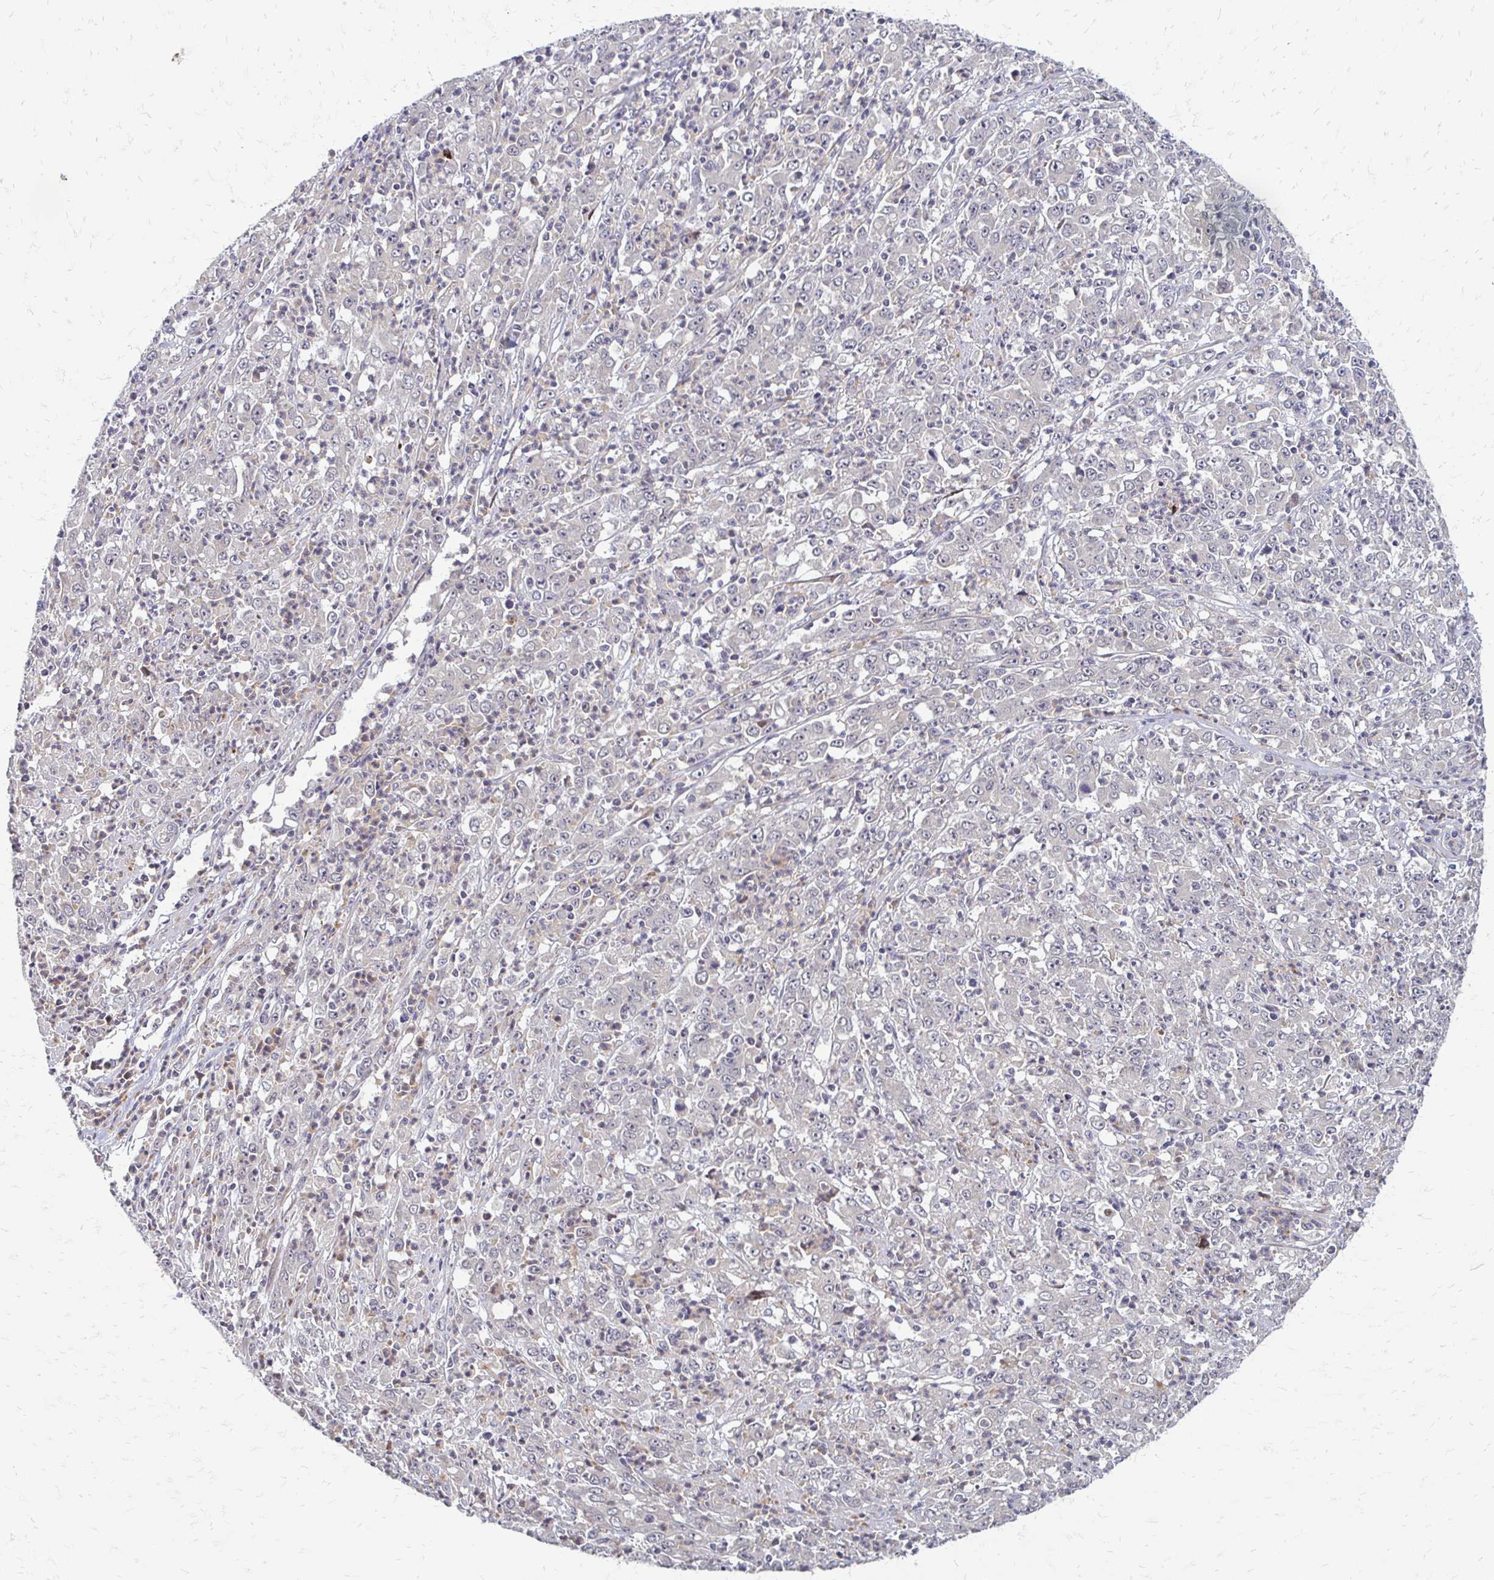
{"staining": {"intensity": "negative", "quantity": "none", "location": "none"}, "tissue": "stomach cancer", "cell_type": "Tumor cells", "image_type": "cancer", "snomed": [{"axis": "morphology", "description": "Adenocarcinoma, NOS"}, {"axis": "topography", "description": "Stomach, lower"}], "caption": "Immunohistochemical staining of human stomach cancer (adenocarcinoma) shows no significant staining in tumor cells.", "gene": "TRIR", "patient": {"sex": "female", "age": 71}}